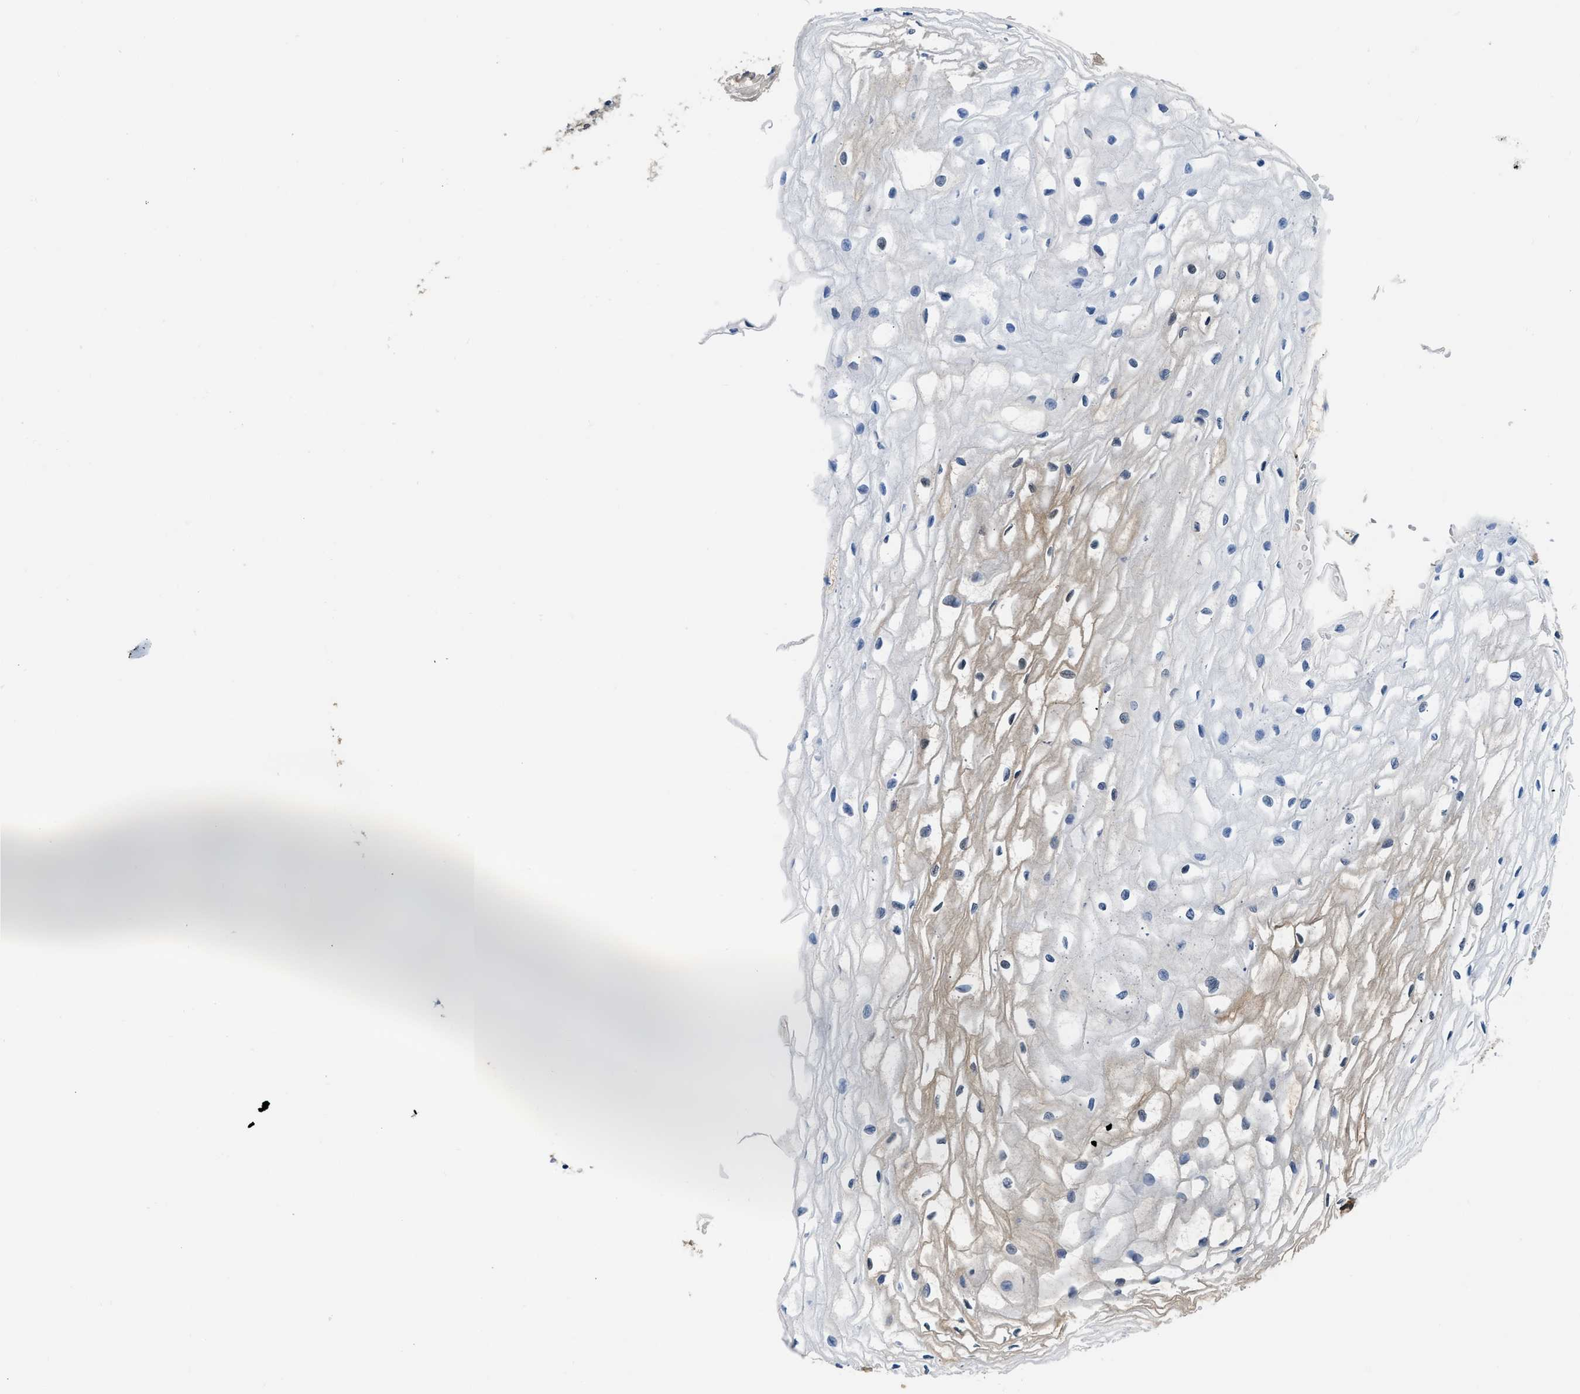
{"staining": {"intensity": "moderate", "quantity": ">75%", "location": "cytoplasmic/membranous"}, "tissue": "cervix", "cell_type": "Glandular cells", "image_type": "normal", "snomed": [{"axis": "morphology", "description": "Normal tissue, NOS"}, {"axis": "topography", "description": "Cervix"}], "caption": "Immunohistochemical staining of normal cervix reveals >75% levels of moderate cytoplasmic/membranous protein positivity in approximately >75% of glandular cells. The protein is stained brown, and the nuclei are stained in blue (DAB IHC with brightfield microscopy, high magnification).", "gene": "PKM", "patient": {"sex": "female", "age": 77}}